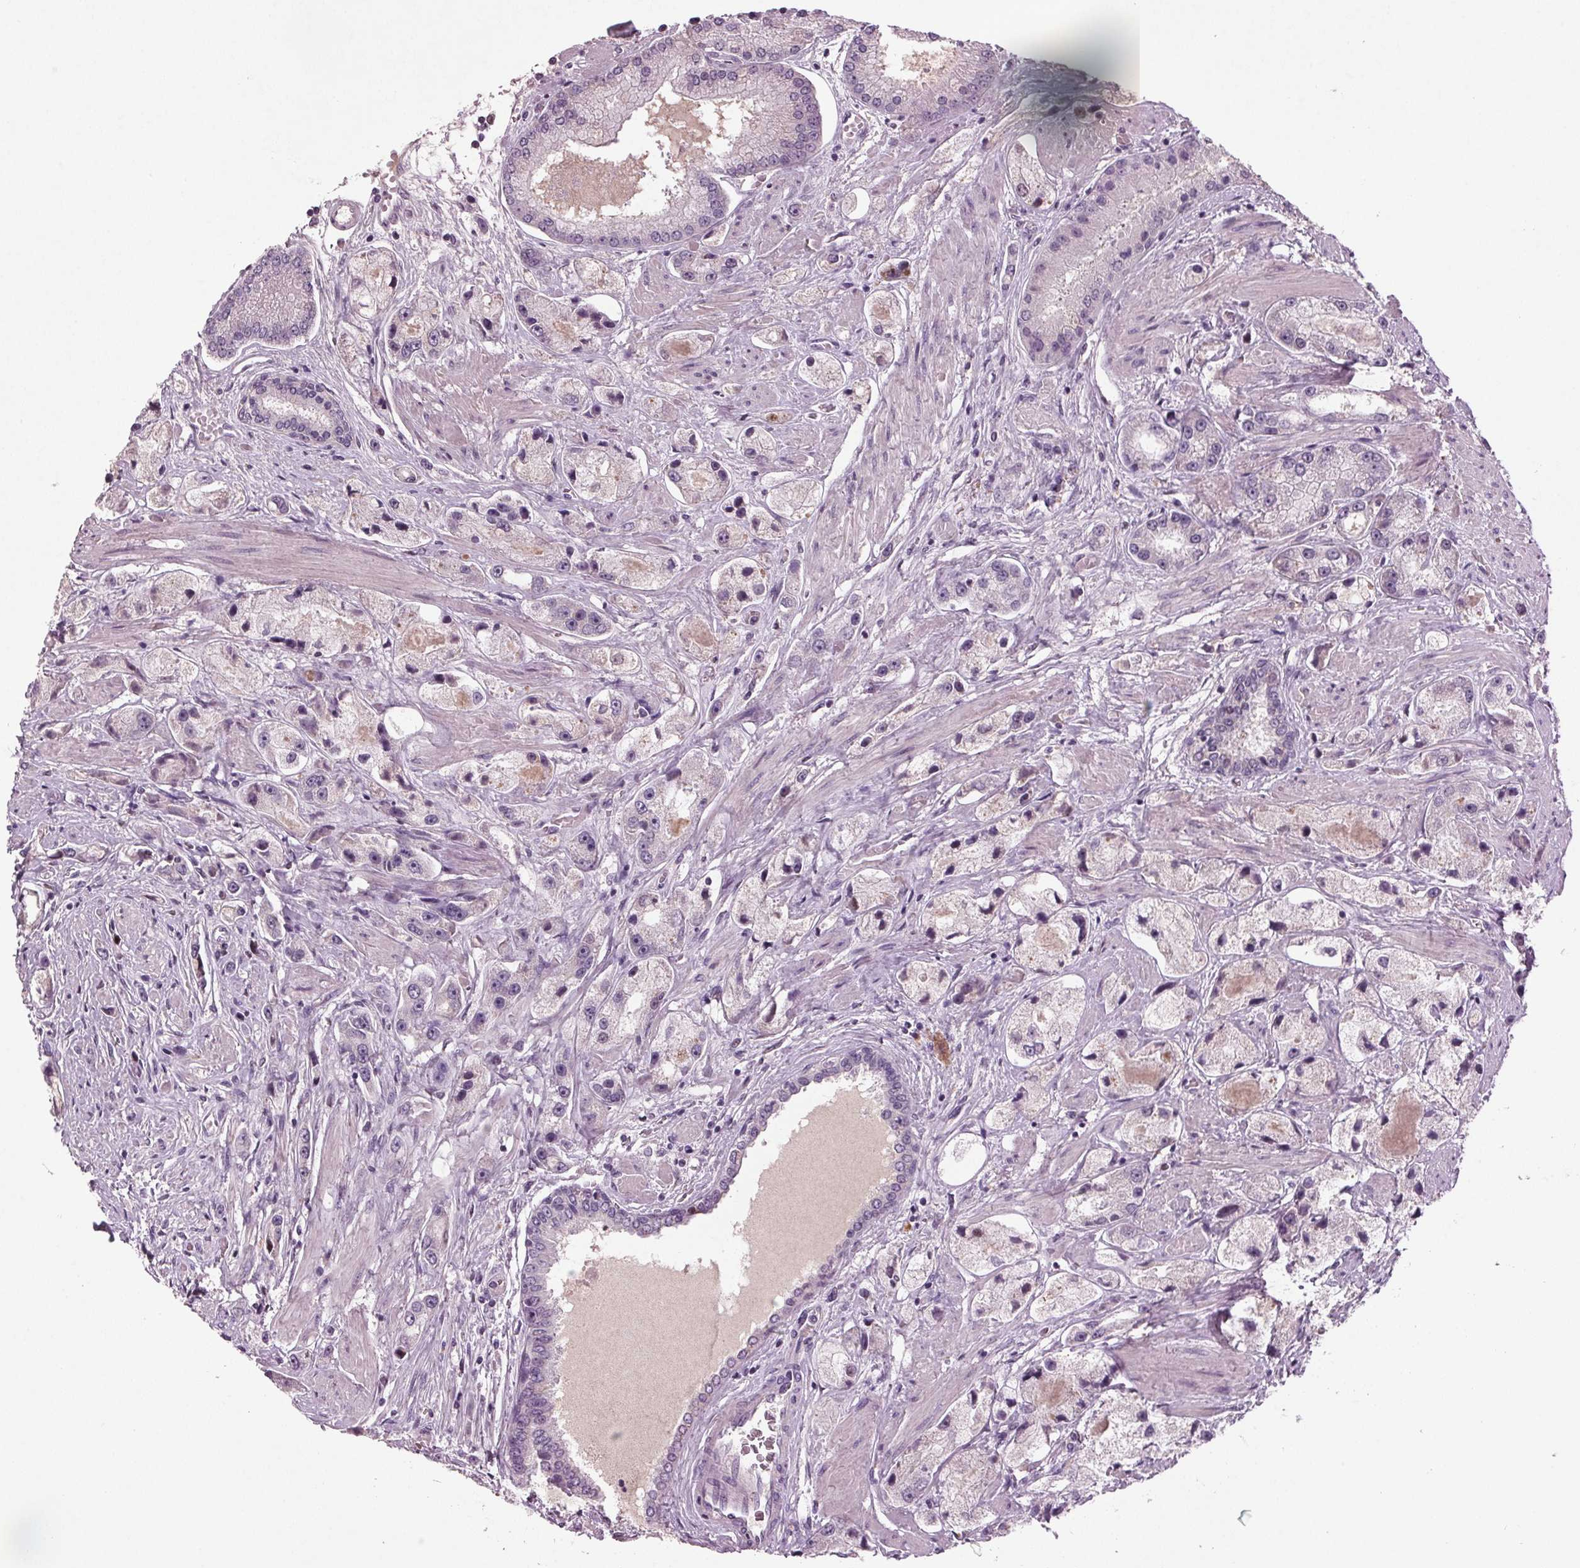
{"staining": {"intensity": "negative", "quantity": "none", "location": "none"}, "tissue": "prostate cancer", "cell_type": "Tumor cells", "image_type": "cancer", "snomed": [{"axis": "morphology", "description": "Adenocarcinoma, High grade"}, {"axis": "topography", "description": "Prostate"}], "caption": "Tumor cells are negative for brown protein staining in prostate cancer.", "gene": "BHLHE22", "patient": {"sex": "male", "age": 67}}